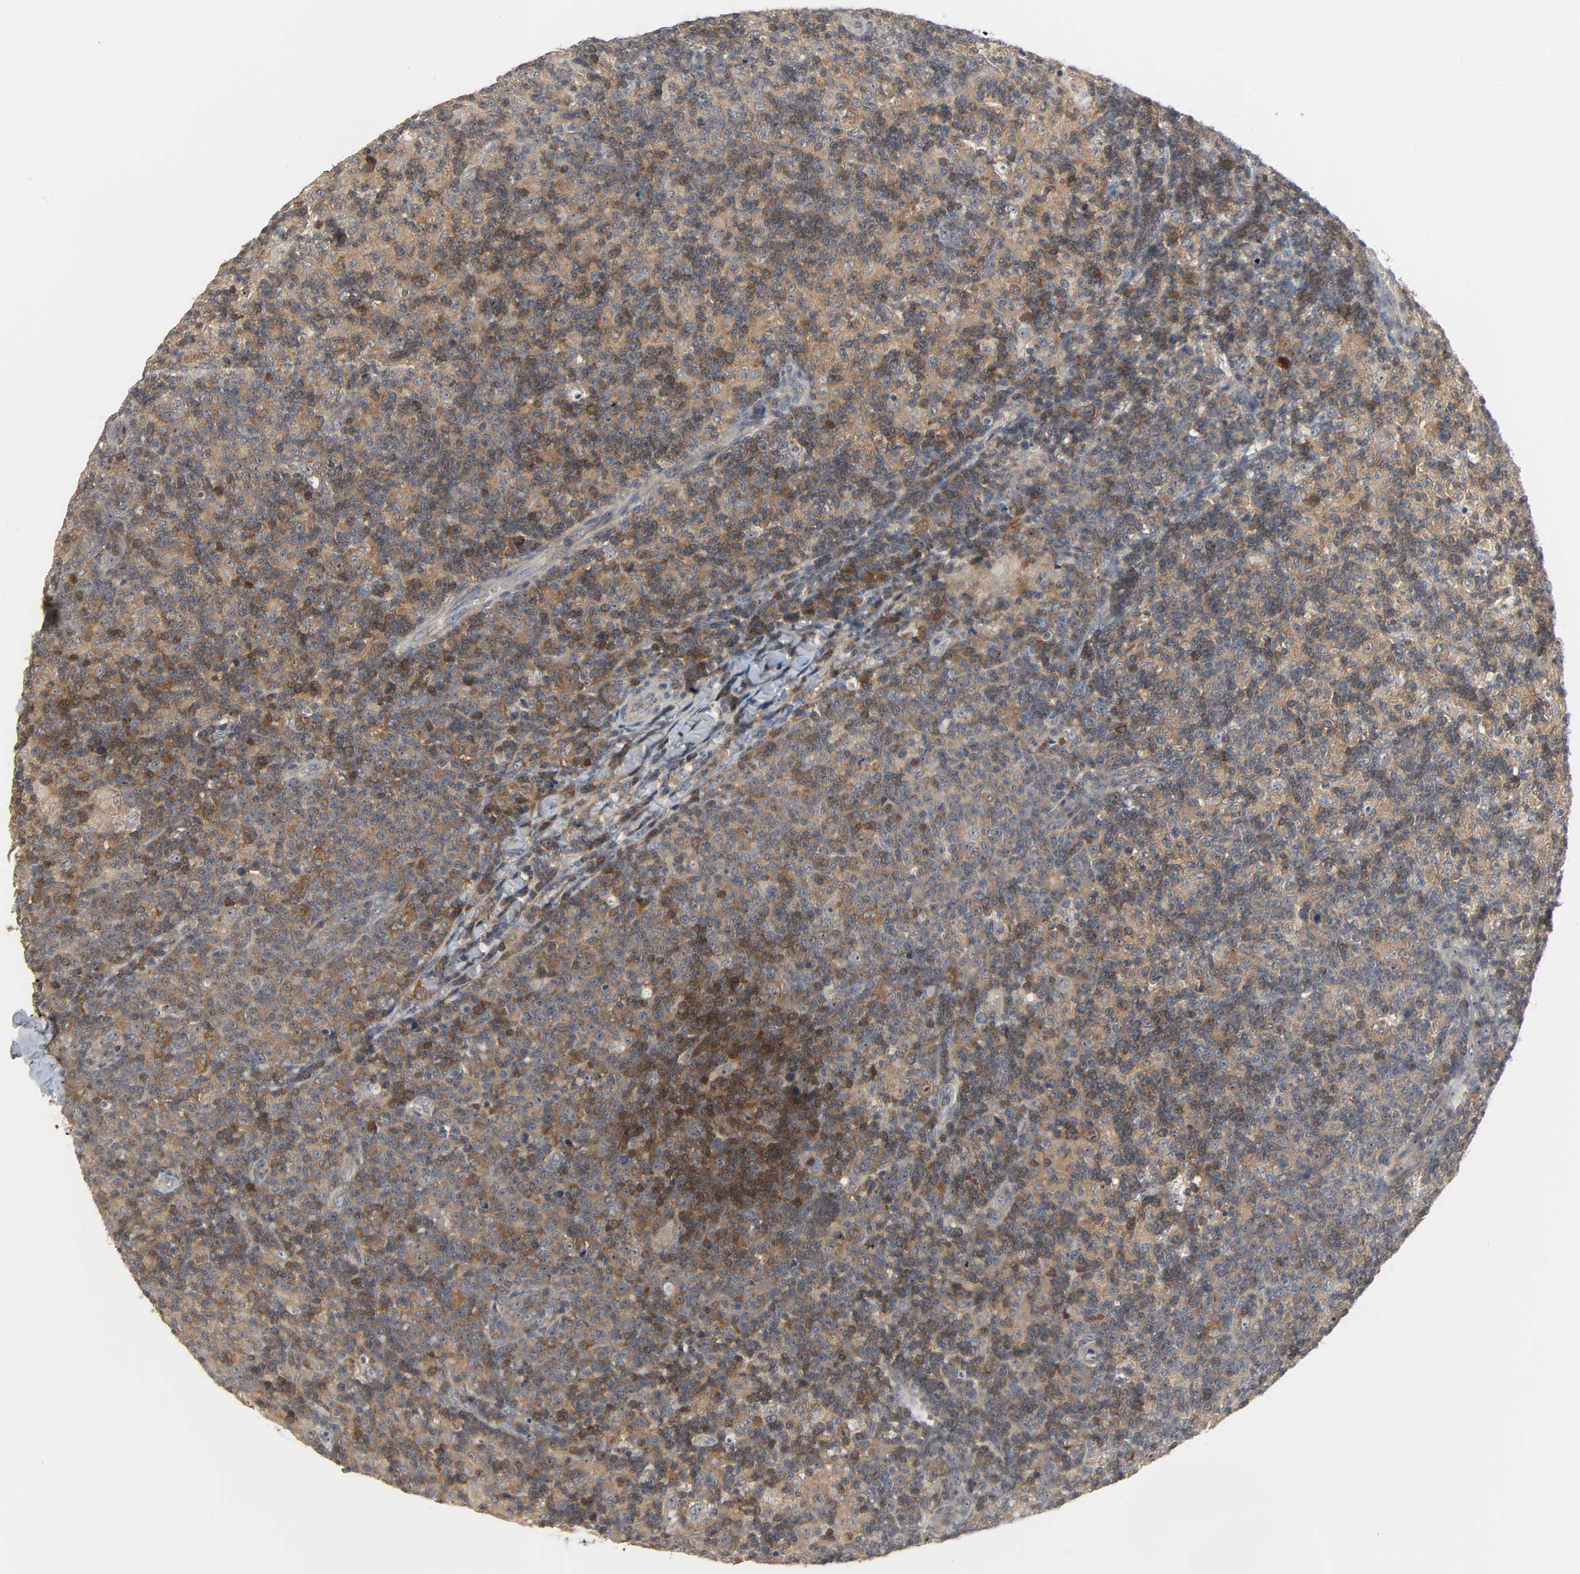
{"staining": {"intensity": "moderate", "quantity": "25%-75%", "location": "cytoplasmic/membranous"}, "tissue": "lymph node", "cell_type": "Non-germinal center cells", "image_type": "normal", "snomed": [{"axis": "morphology", "description": "Normal tissue, NOS"}, {"axis": "morphology", "description": "Inflammation, NOS"}, {"axis": "topography", "description": "Lymph node"}], "caption": "Lymph node stained with immunohistochemistry (IHC) exhibits moderate cytoplasmic/membranous expression in approximately 25%-75% of non-germinal center cells.", "gene": "PLEKHA2", "patient": {"sex": "male", "age": 55}}